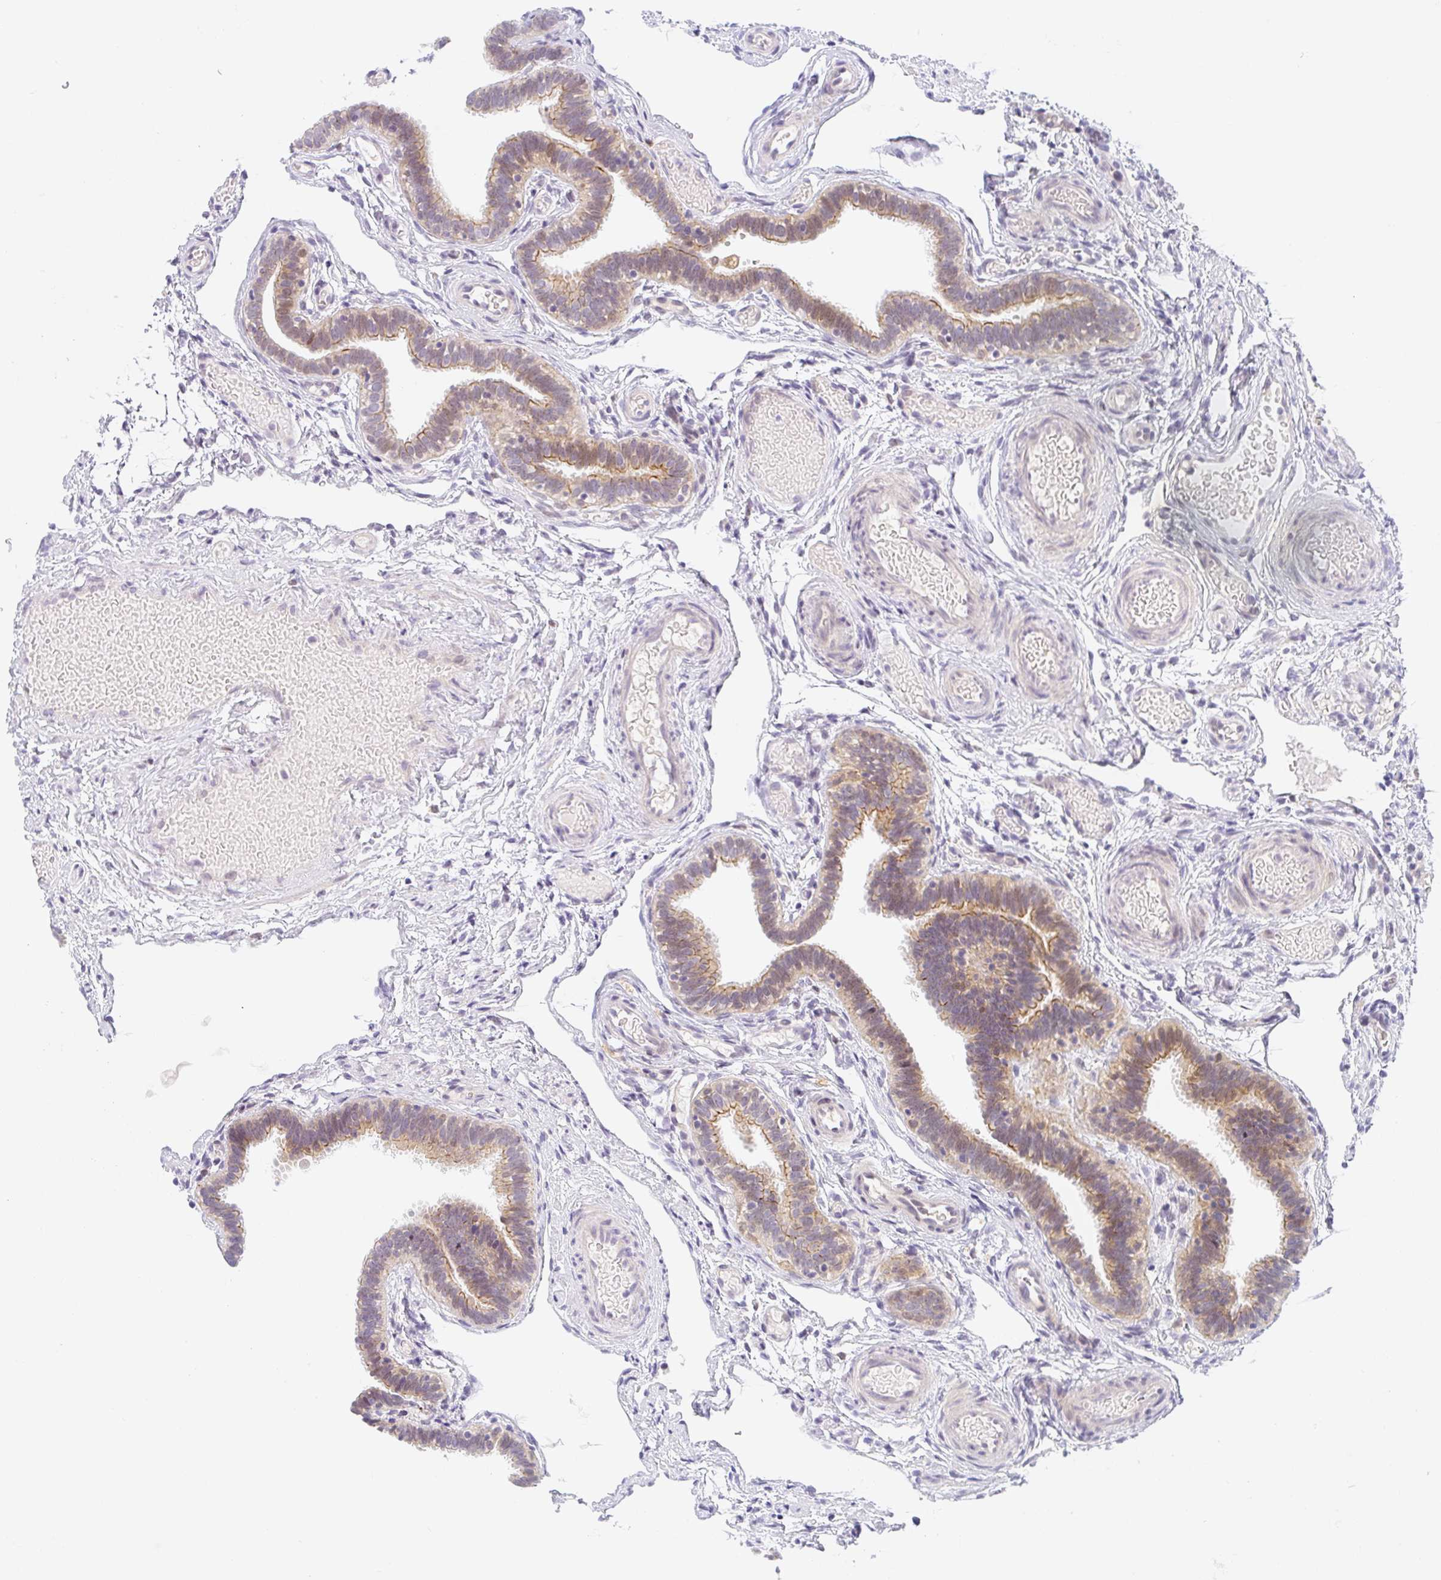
{"staining": {"intensity": "moderate", "quantity": "<25%", "location": "cytoplasmic/membranous"}, "tissue": "fallopian tube", "cell_type": "Glandular cells", "image_type": "normal", "snomed": [{"axis": "morphology", "description": "Normal tissue, NOS"}, {"axis": "topography", "description": "Fallopian tube"}], "caption": "This image exhibits unremarkable fallopian tube stained with IHC to label a protein in brown. The cytoplasmic/membranous of glandular cells show moderate positivity for the protein. Nuclei are counter-stained blue.", "gene": "TMEM86A", "patient": {"sex": "female", "age": 37}}